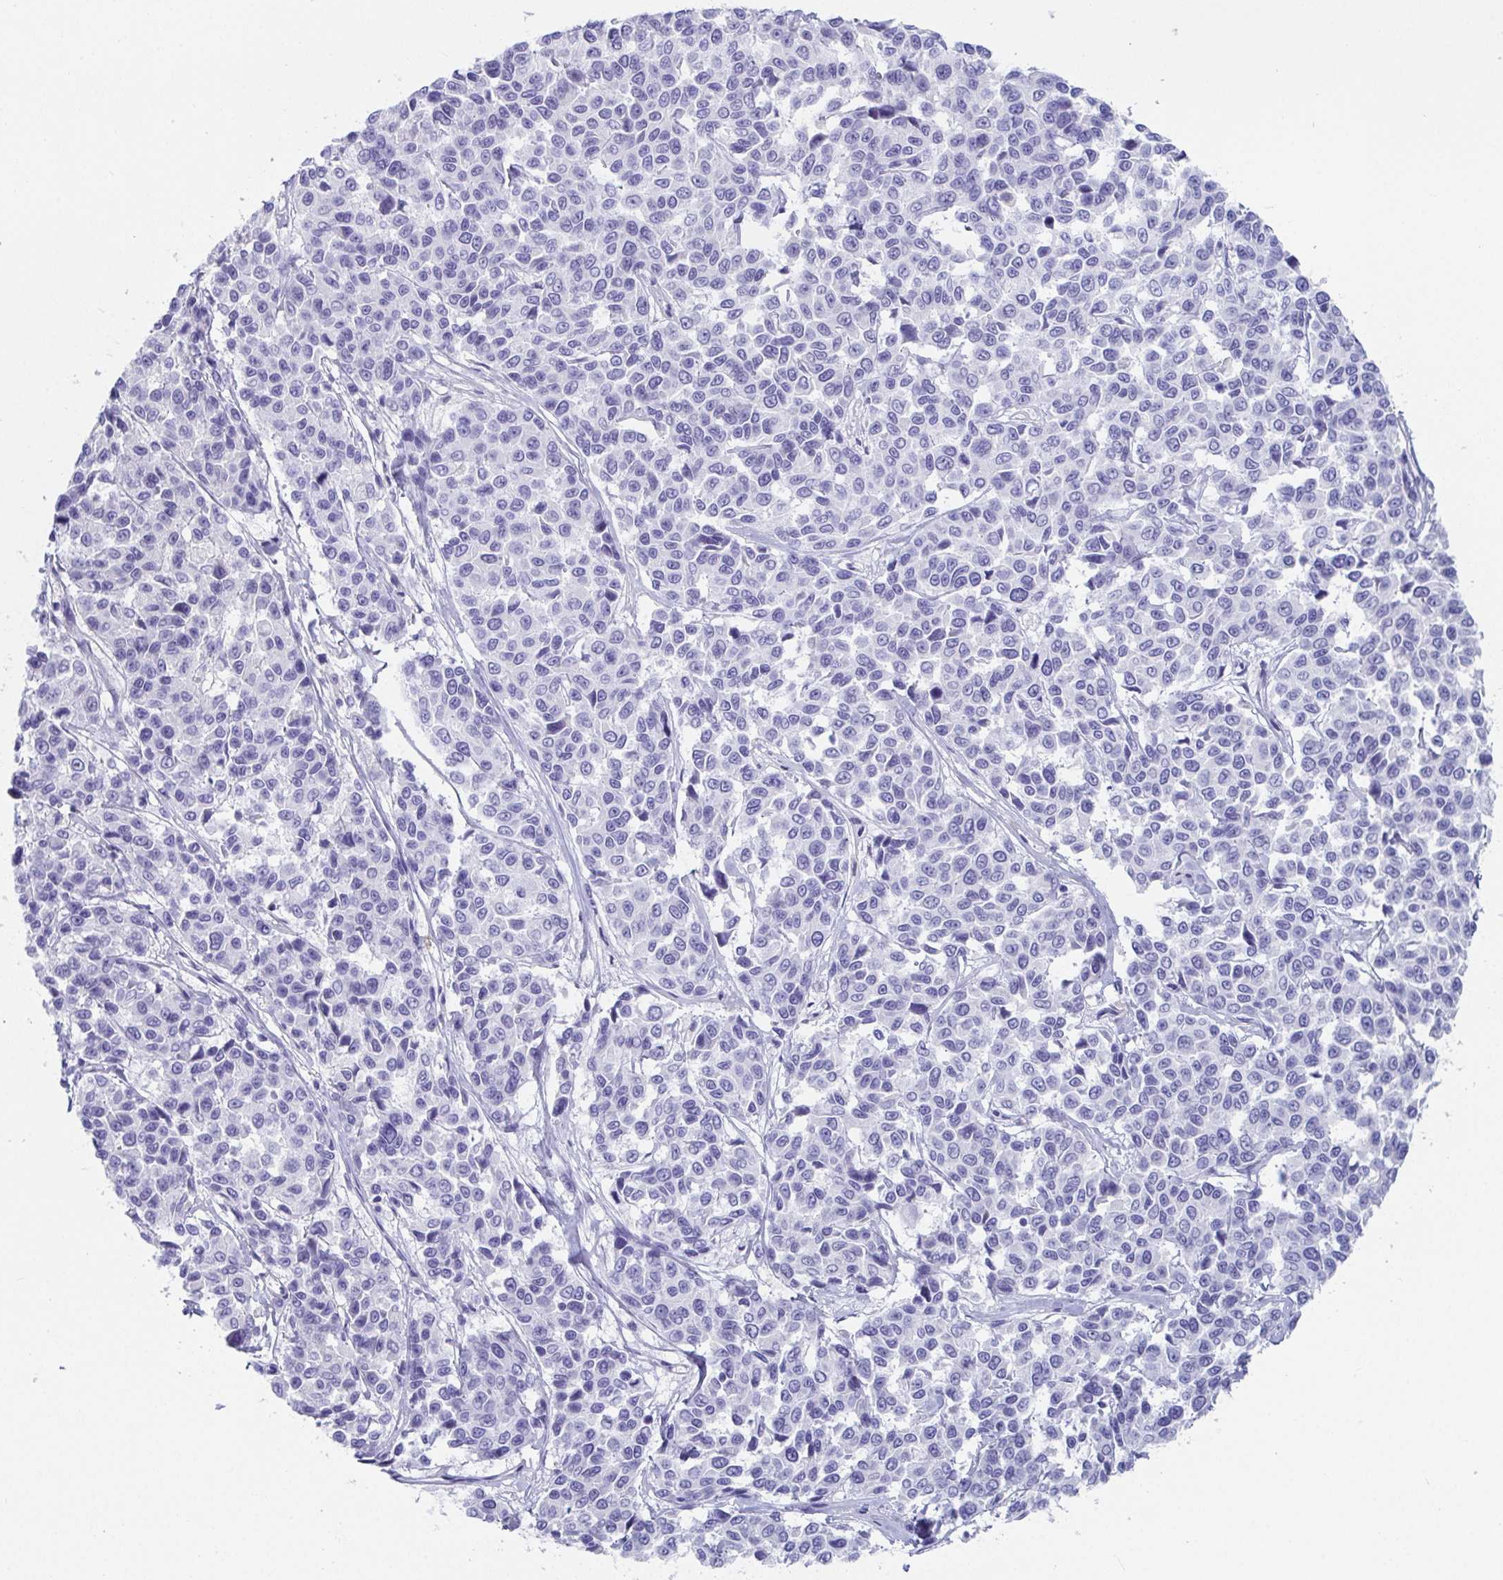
{"staining": {"intensity": "negative", "quantity": "none", "location": "none"}, "tissue": "melanoma", "cell_type": "Tumor cells", "image_type": "cancer", "snomed": [{"axis": "morphology", "description": "Malignant melanoma, NOS"}, {"axis": "topography", "description": "Skin"}], "caption": "DAB (3,3'-diaminobenzidine) immunohistochemical staining of human malignant melanoma demonstrates no significant positivity in tumor cells. The staining is performed using DAB (3,3'-diaminobenzidine) brown chromogen with nuclei counter-stained in using hematoxylin.", "gene": "PLA2G1B", "patient": {"sex": "female", "age": 66}}